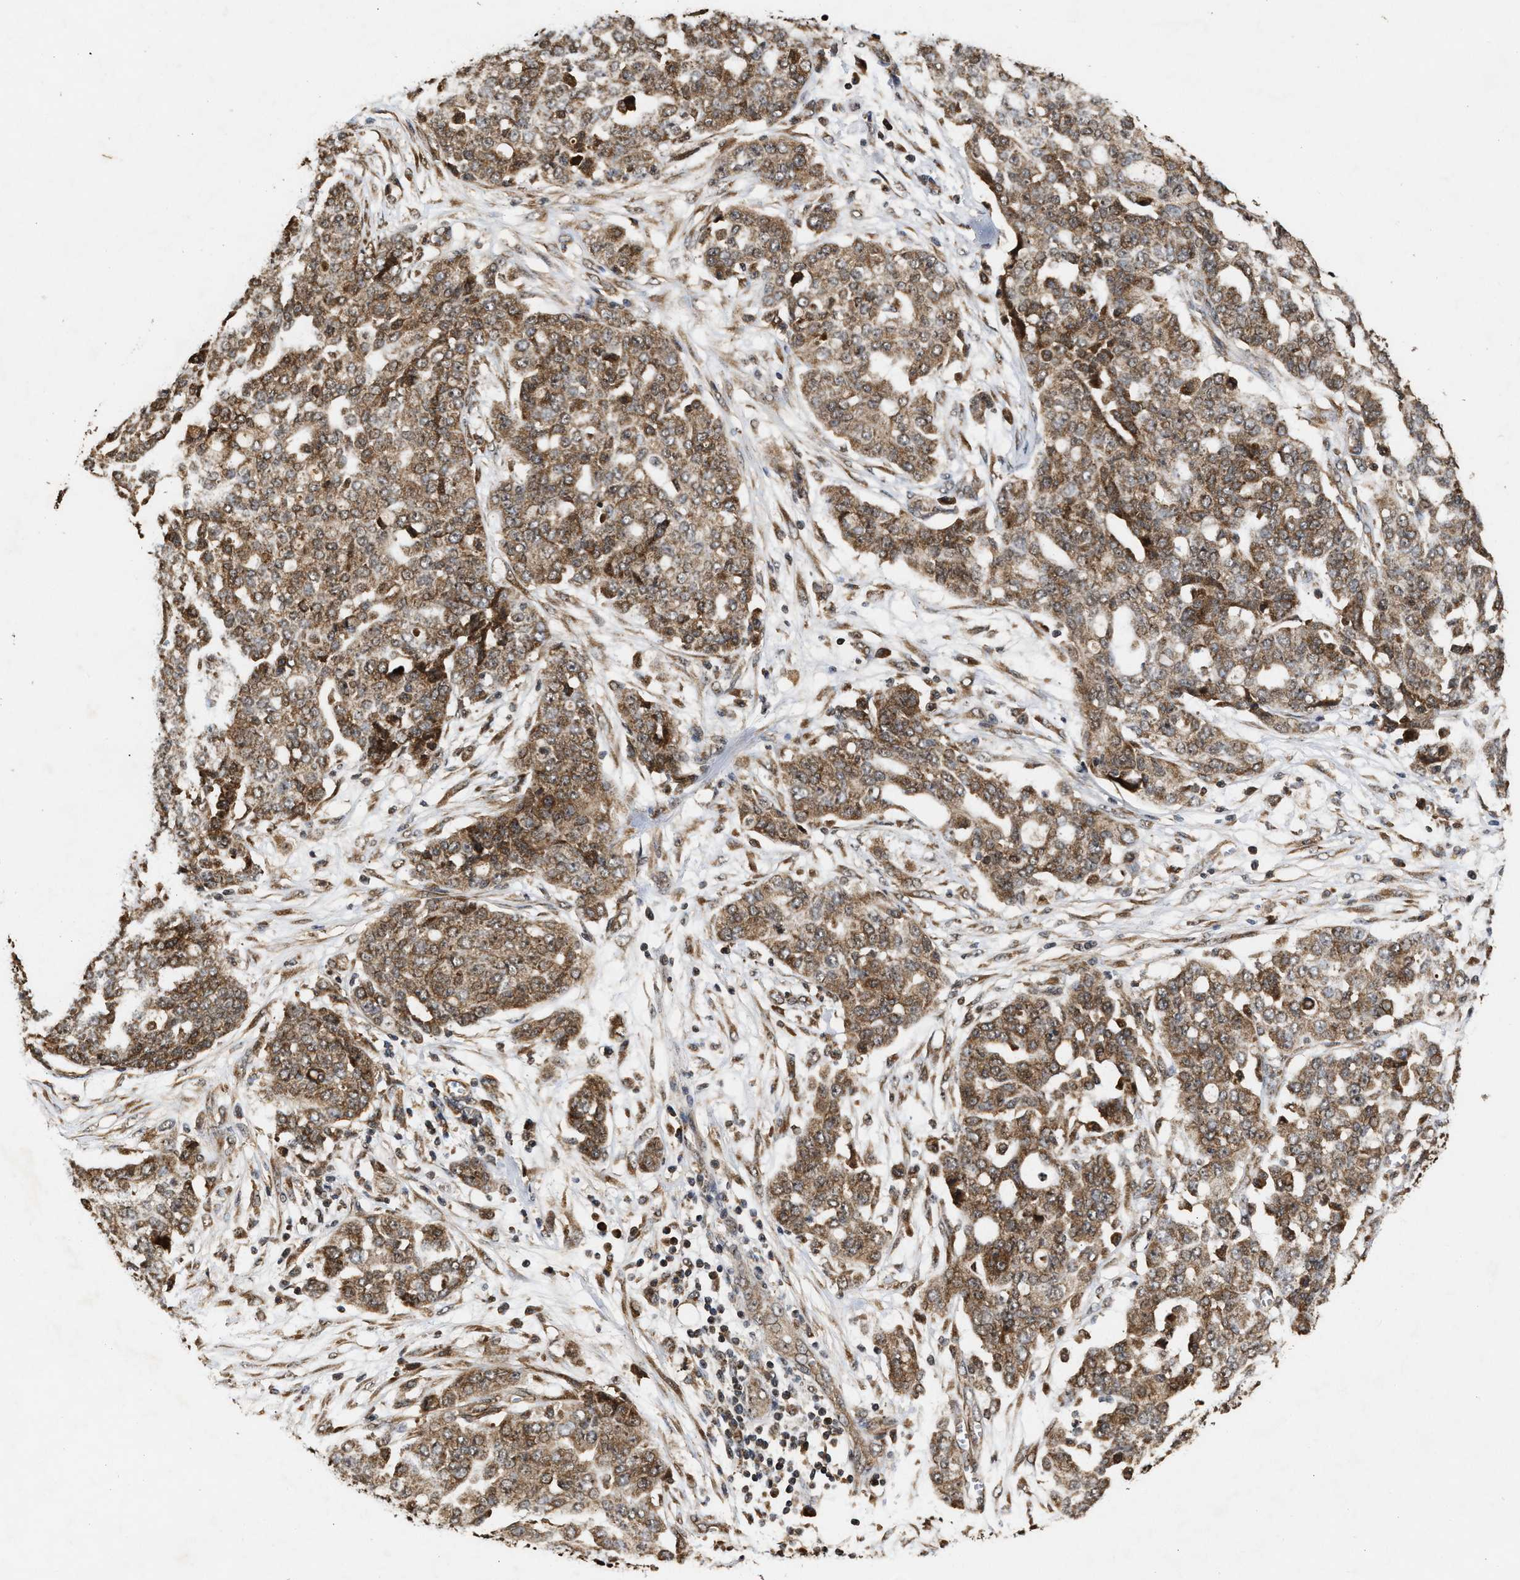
{"staining": {"intensity": "moderate", "quantity": ">75%", "location": "cytoplasmic/membranous"}, "tissue": "ovarian cancer", "cell_type": "Tumor cells", "image_type": "cancer", "snomed": [{"axis": "morphology", "description": "Cystadenocarcinoma, serous, NOS"}, {"axis": "topography", "description": "Soft tissue"}, {"axis": "topography", "description": "Ovary"}], "caption": "IHC of ovarian cancer displays medium levels of moderate cytoplasmic/membranous staining in approximately >75% of tumor cells.", "gene": "CFLAR", "patient": {"sex": "female", "age": 57}}